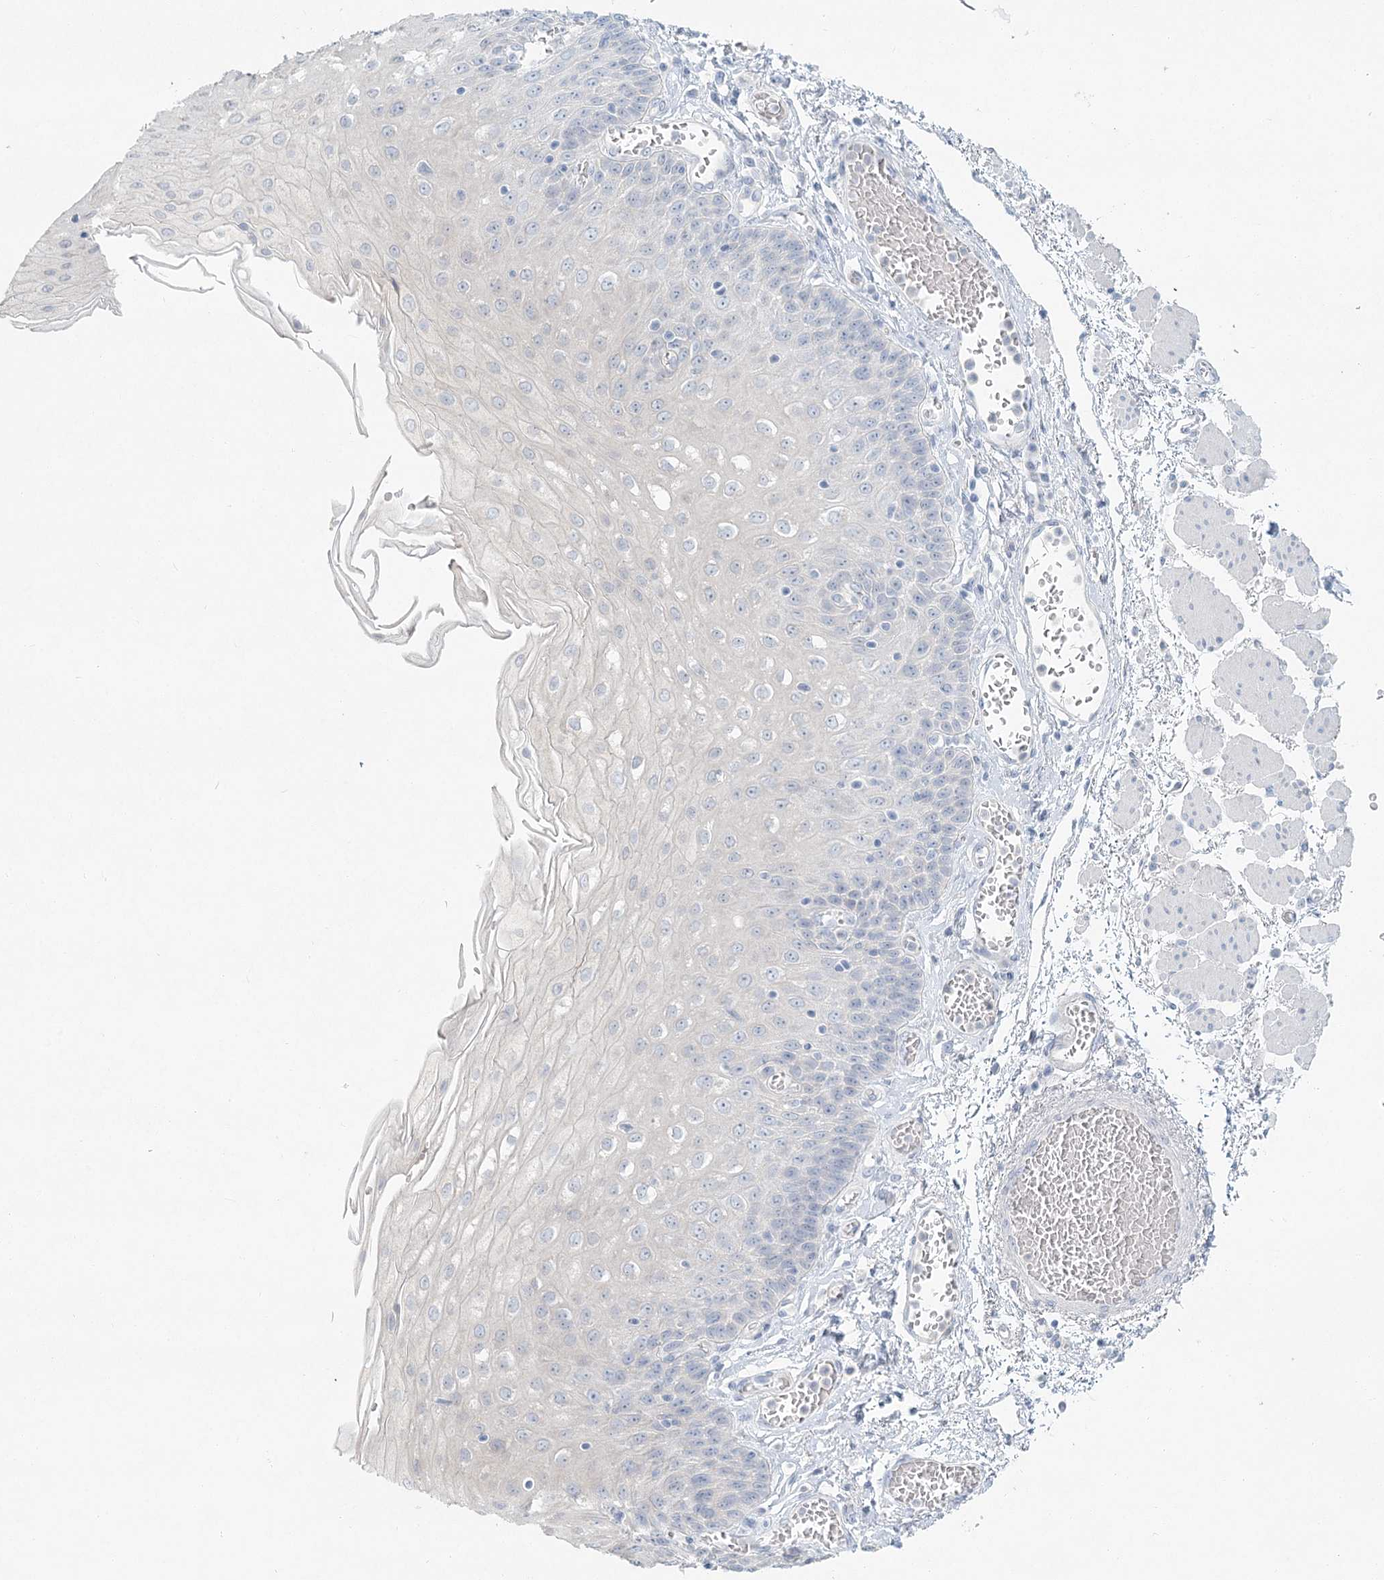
{"staining": {"intensity": "negative", "quantity": "none", "location": "none"}, "tissue": "esophagus", "cell_type": "Squamous epithelial cells", "image_type": "normal", "snomed": [{"axis": "morphology", "description": "Normal tissue, NOS"}, {"axis": "topography", "description": "Esophagus"}], "caption": "This image is of unremarkable esophagus stained with IHC to label a protein in brown with the nuclei are counter-stained blue. There is no positivity in squamous epithelial cells. (DAB immunohistochemistry (IHC), high magnification).", "gene": "LRP2BP", "patient": {"sex": "male", "age": 81}}